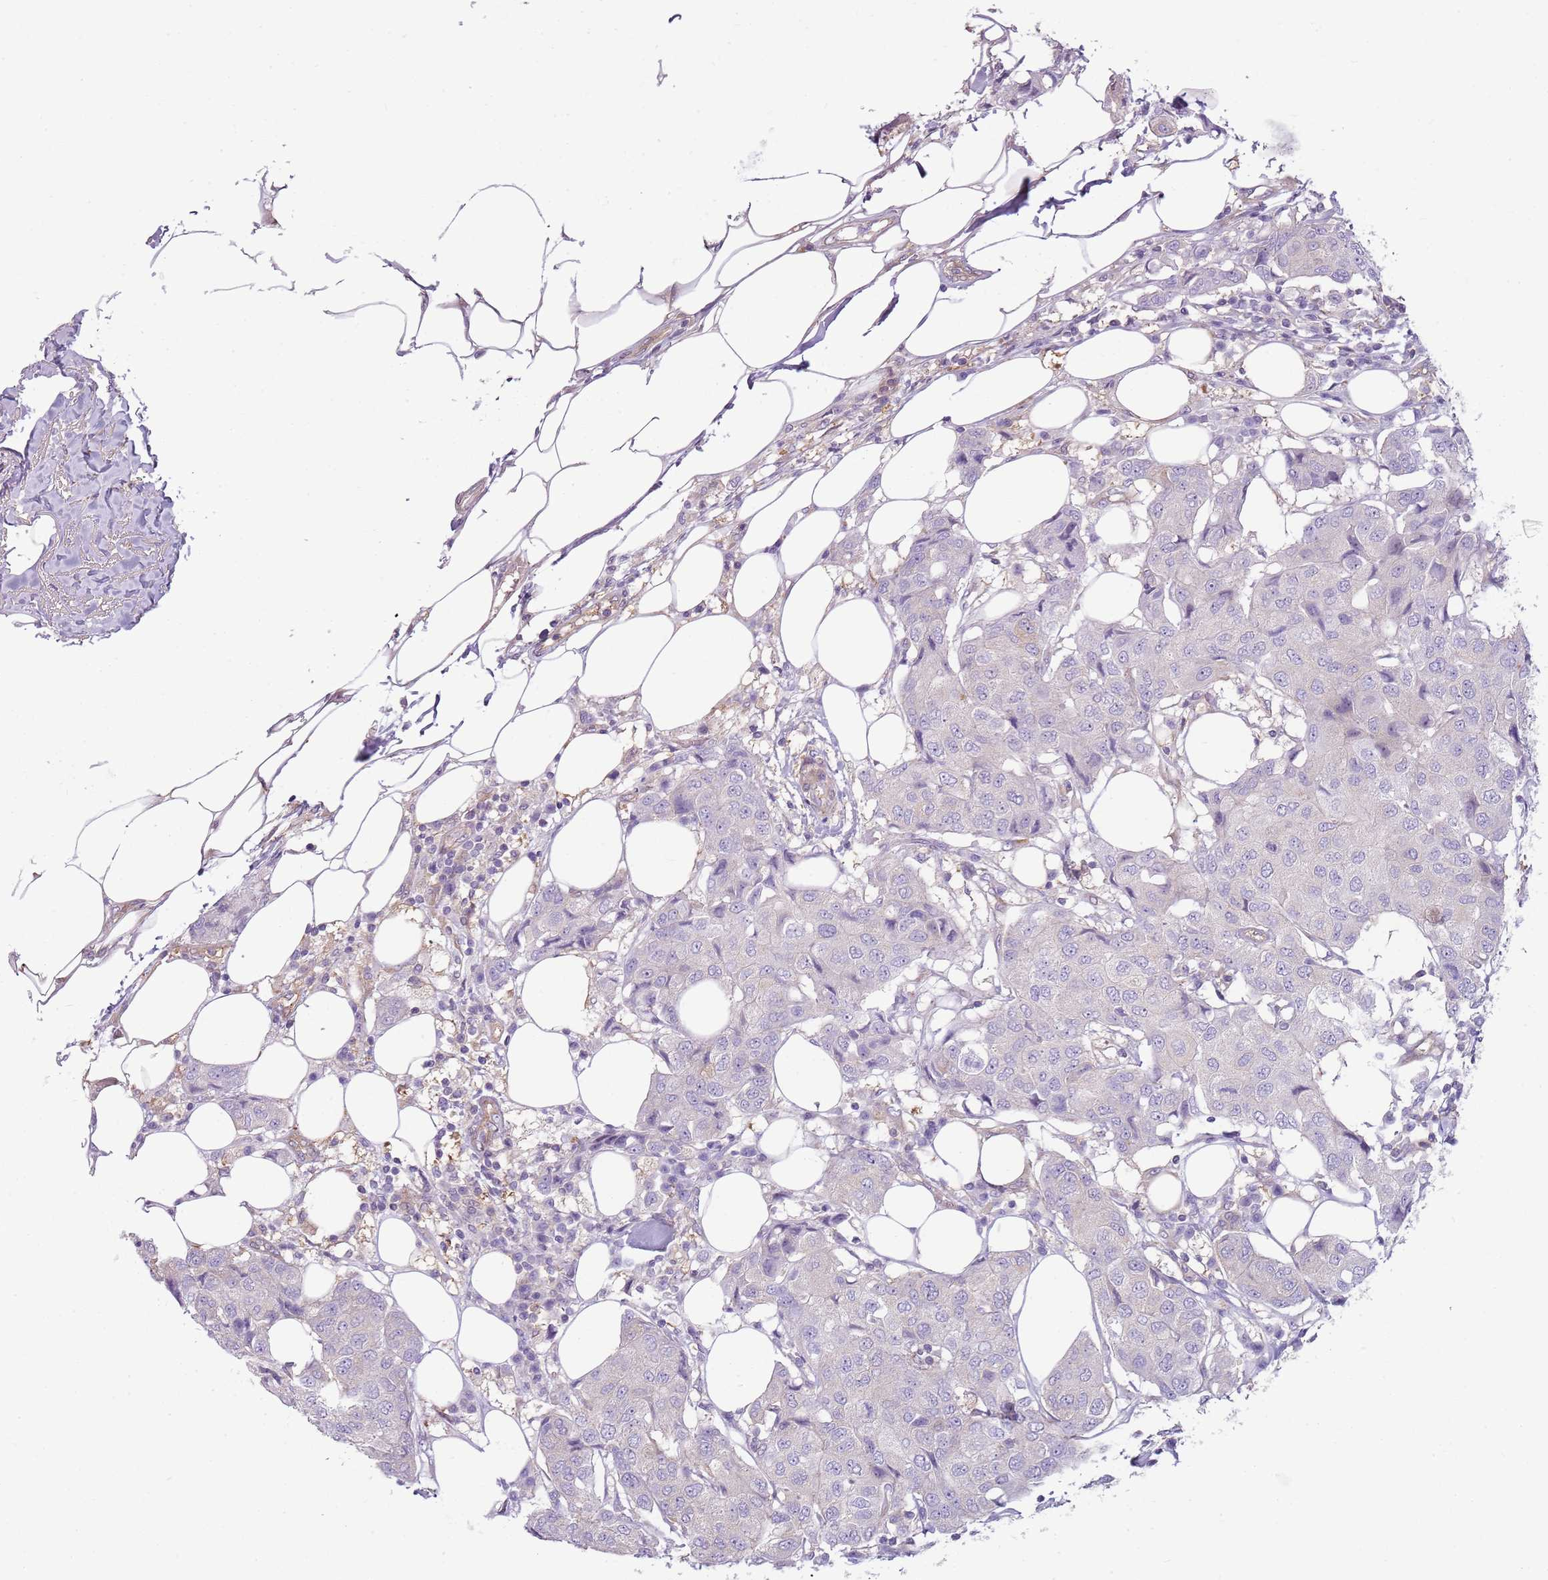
{"staining": {"intensity": "negative", "quantity": "none", "location": "none"}, "tissue": "breast cancer", "cell_type": "Tumor cells", "image_type": "cancer", "snomed": [{"axis": "morphology", "description": "Duct carcinoma"}, {"axis": "topography", "description": "Breast"}], "caption": "A micrograph of human breast cancer is negative for staining in tumor cells. (Brightfield microscopy of DAB (3,3'-diaminobenzidine) IHC at high magnification).", "gene": "SNX1", "patient": {"sex": "female", "age": 80}}